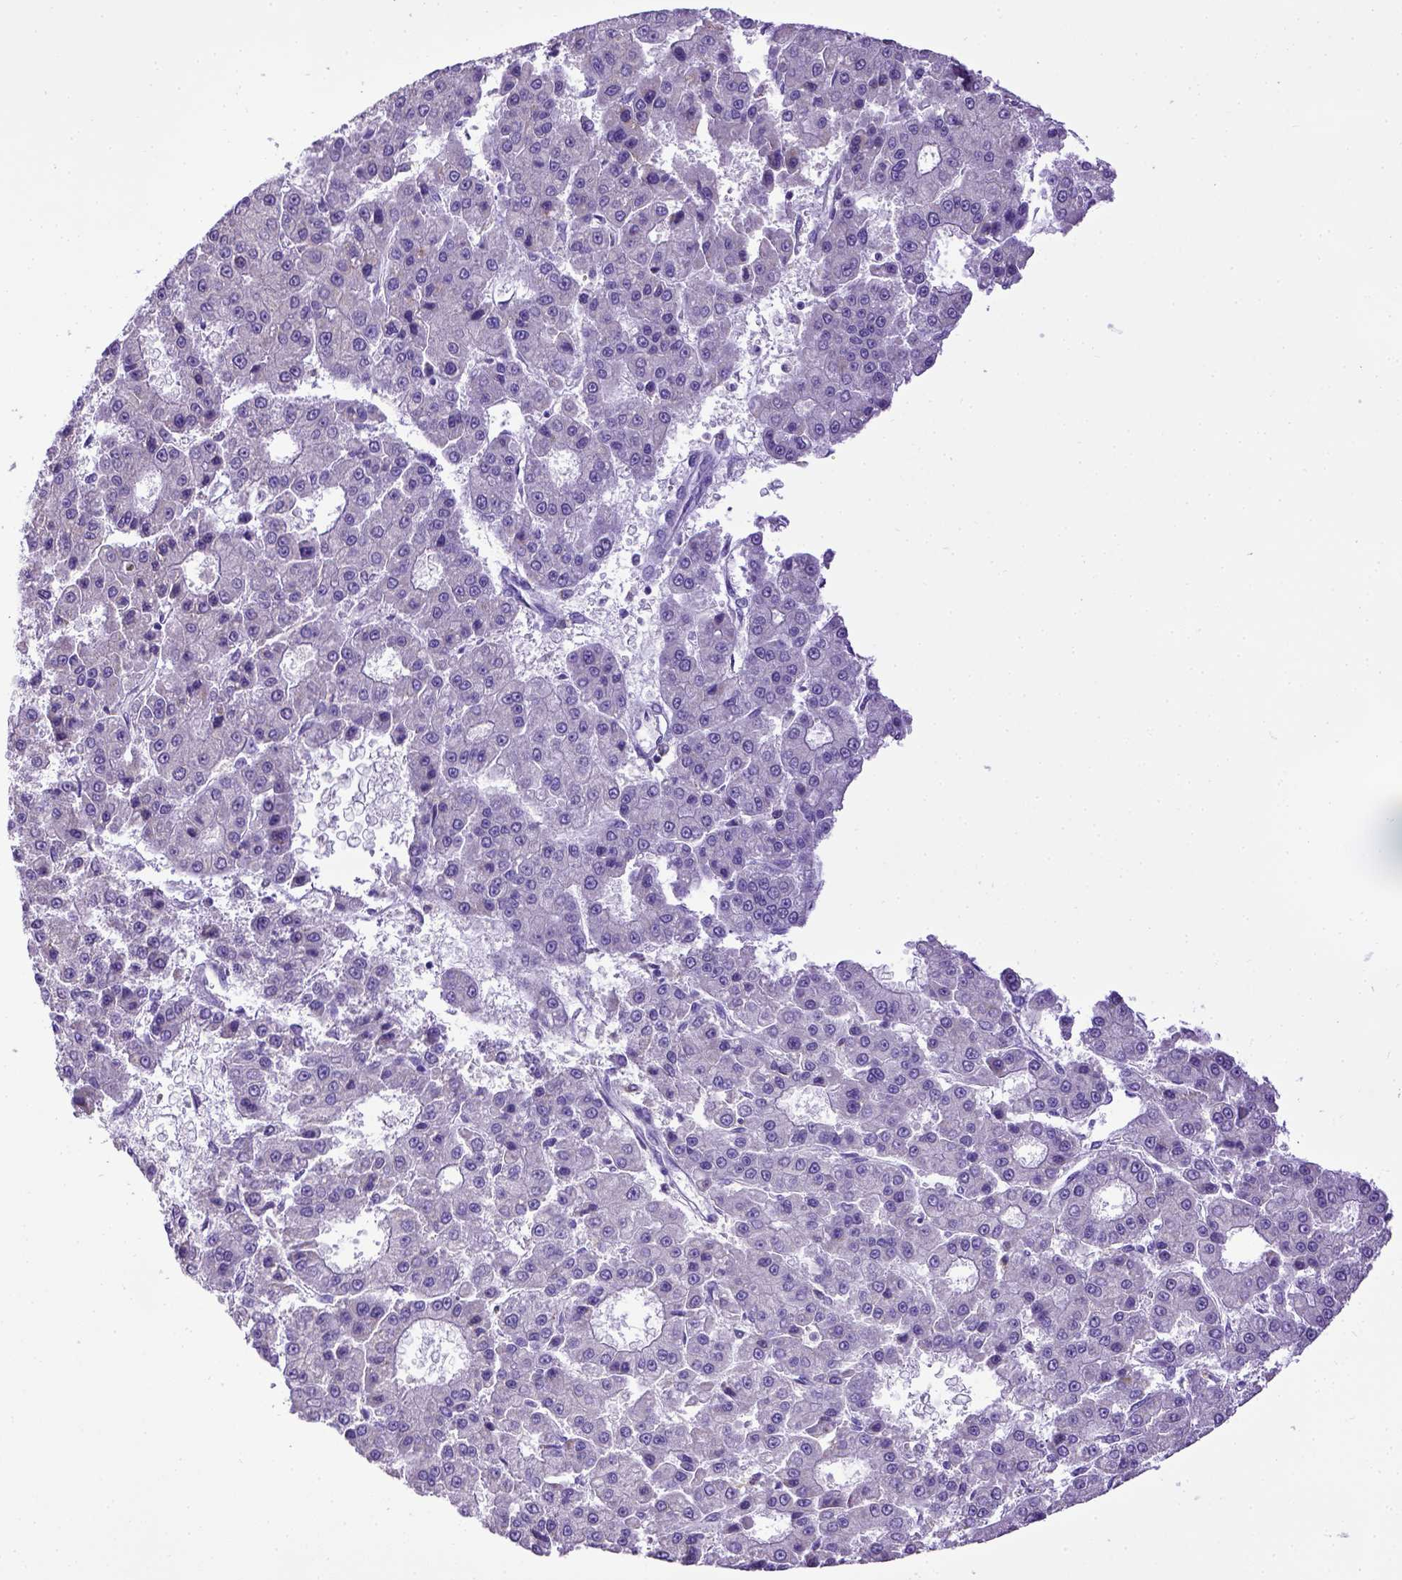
{"staining": {"intensity": "negative", "quantity": "none", "location": "none"}, "tissue": "liver cancer", "cell_type": "Tumor cells", "image_type": "cancer", "snomed": [{"axis": "morphology", "description": "Carcinoma, Hepatocellular, NOS"}, {"axis": "topography", "description": "Liver"}], "caption": "Tumor cells show no significant expression in liver cancer (hepatocellular carcinoma).", "gene": "SPEF1", "patient": {"sex": "male", "age": 70}}